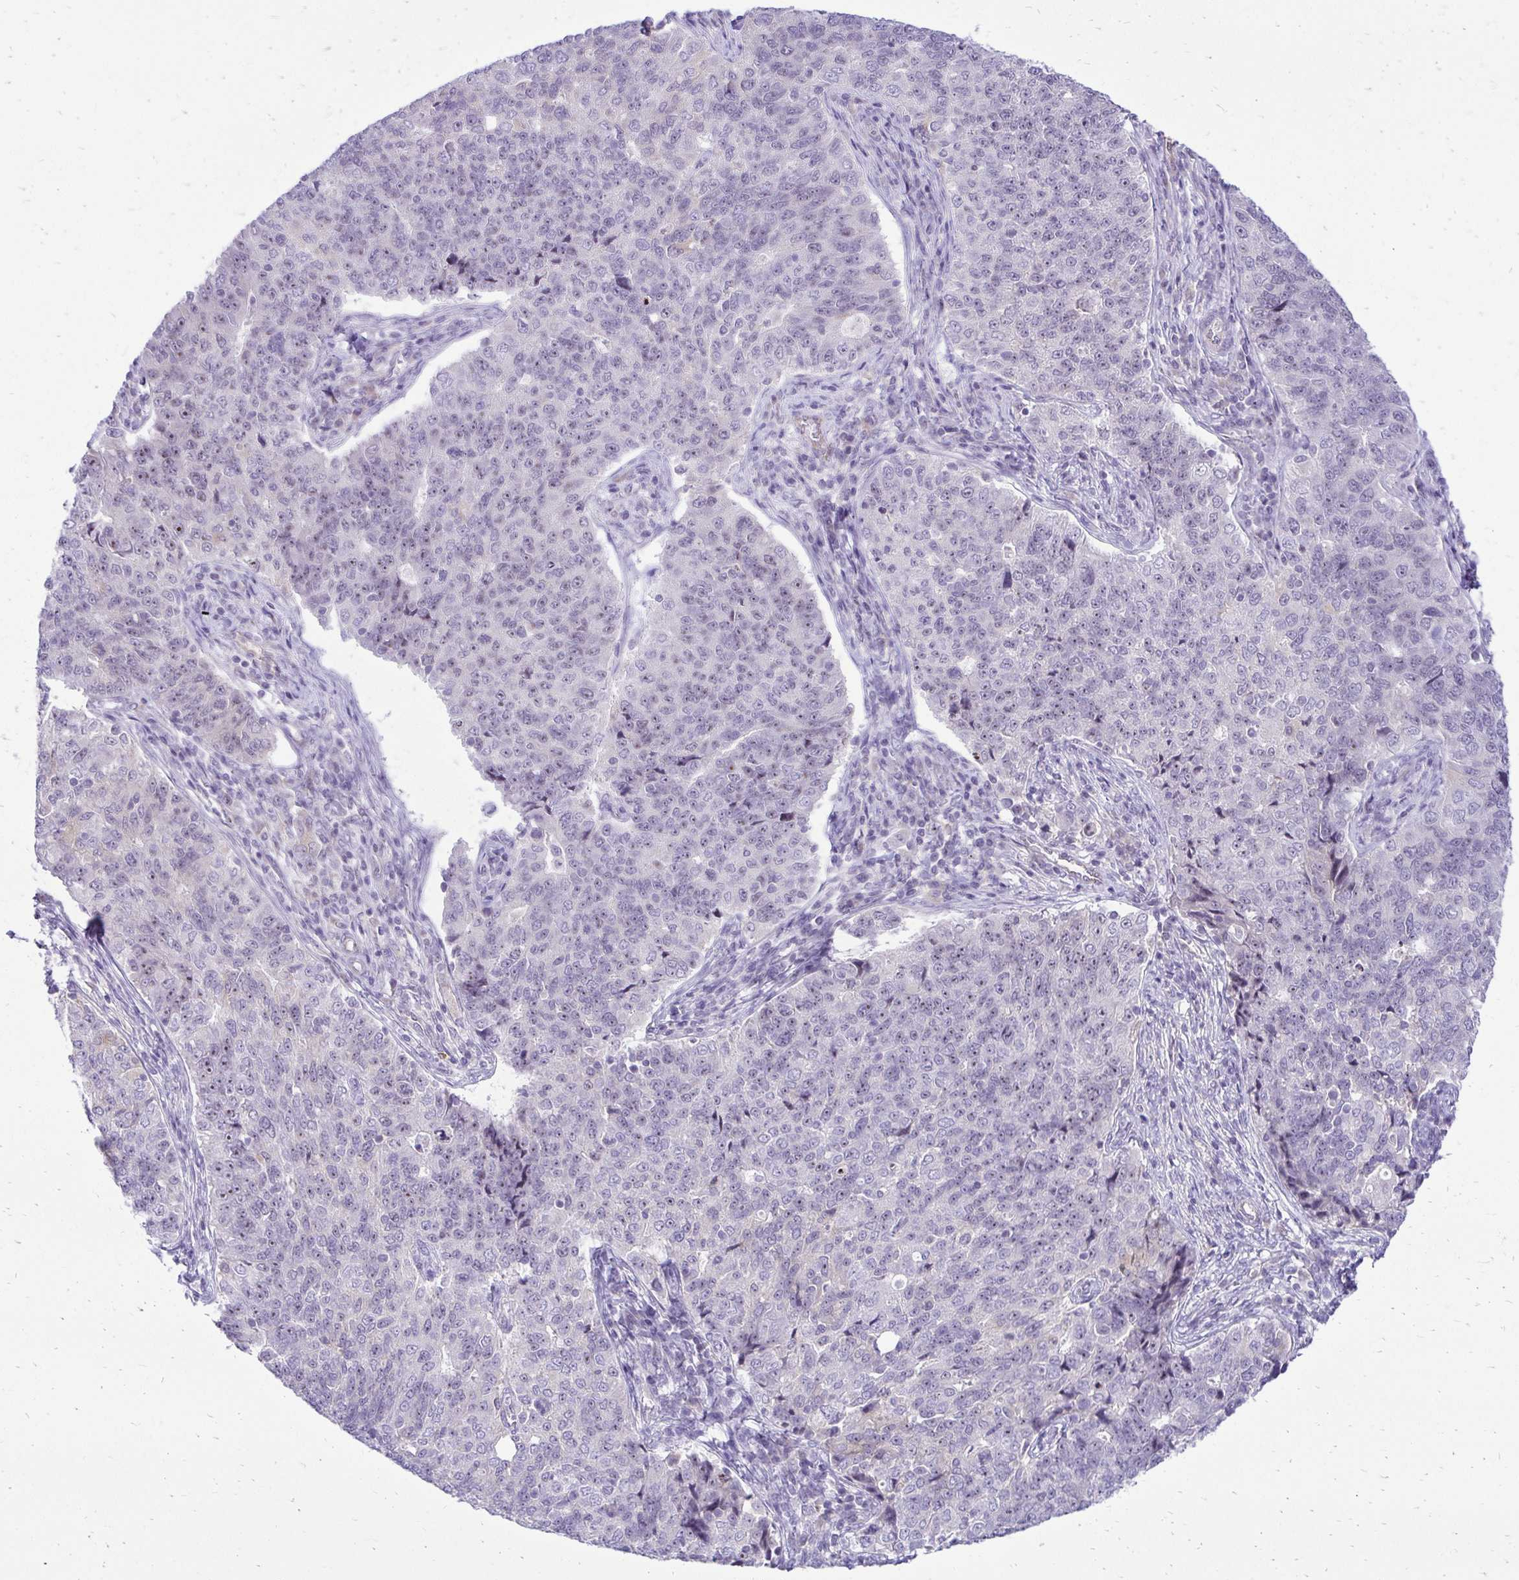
{"staining": {"intensity": "weak", "quantity": "<25%", "location": "nuclear"}, "tissue": "endometrial cancer", "cell_type": "Tumor cells", "image_type": "cancer", "snomed": [{"axis": "morphology", "description": "Adenocarcinoma, NOS"}, {"axis": "topography", "description": "Endometrium"}], "caption": "A histopathology image of endometrial cancer stained for a protein shows no brown staining in tumor cells.", "gene": "NIFK", "patient": {"sex": "female", "age": 43}}